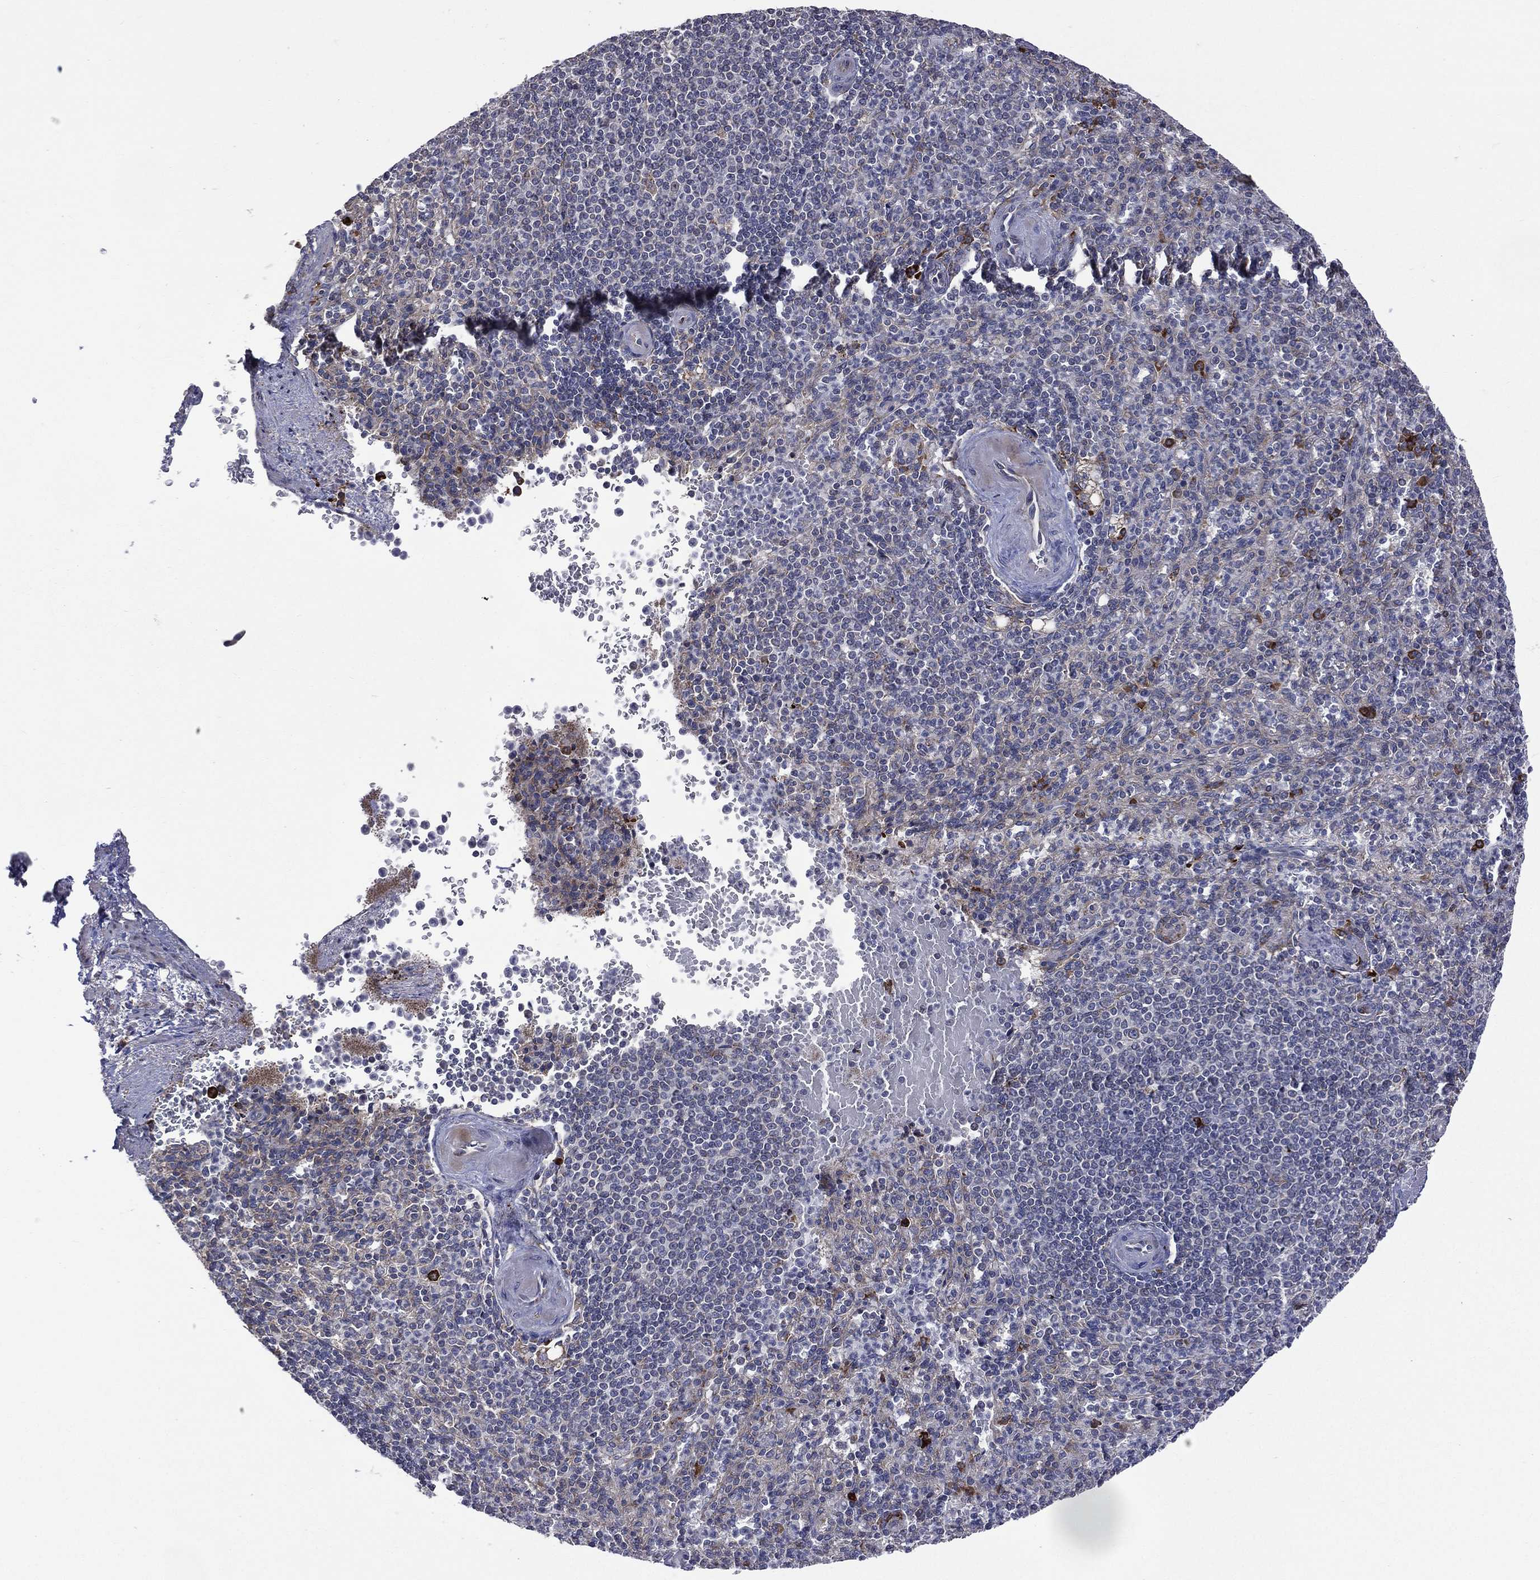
{"staining": {"intensity": "strong", "quantity": "<25%", "location": "cytoplasmic/membranous"}, "tissue": "spleen", "cell_type": "Cells in red pulp", "image_type": "normal", "snomed": [{"axis": "morphology", "description": "Normal tissue, NOS"}, {"axis": "topography", "description": "Spleen"}], "caption": "An IHC image of benign tissue is shown. Protein staining in brown labels strong cytoplasmic/membranous positivity in spleen within cells in red pulp.", "gene": "C20orf96", "patient": {"sex": "female", "age": 74}}